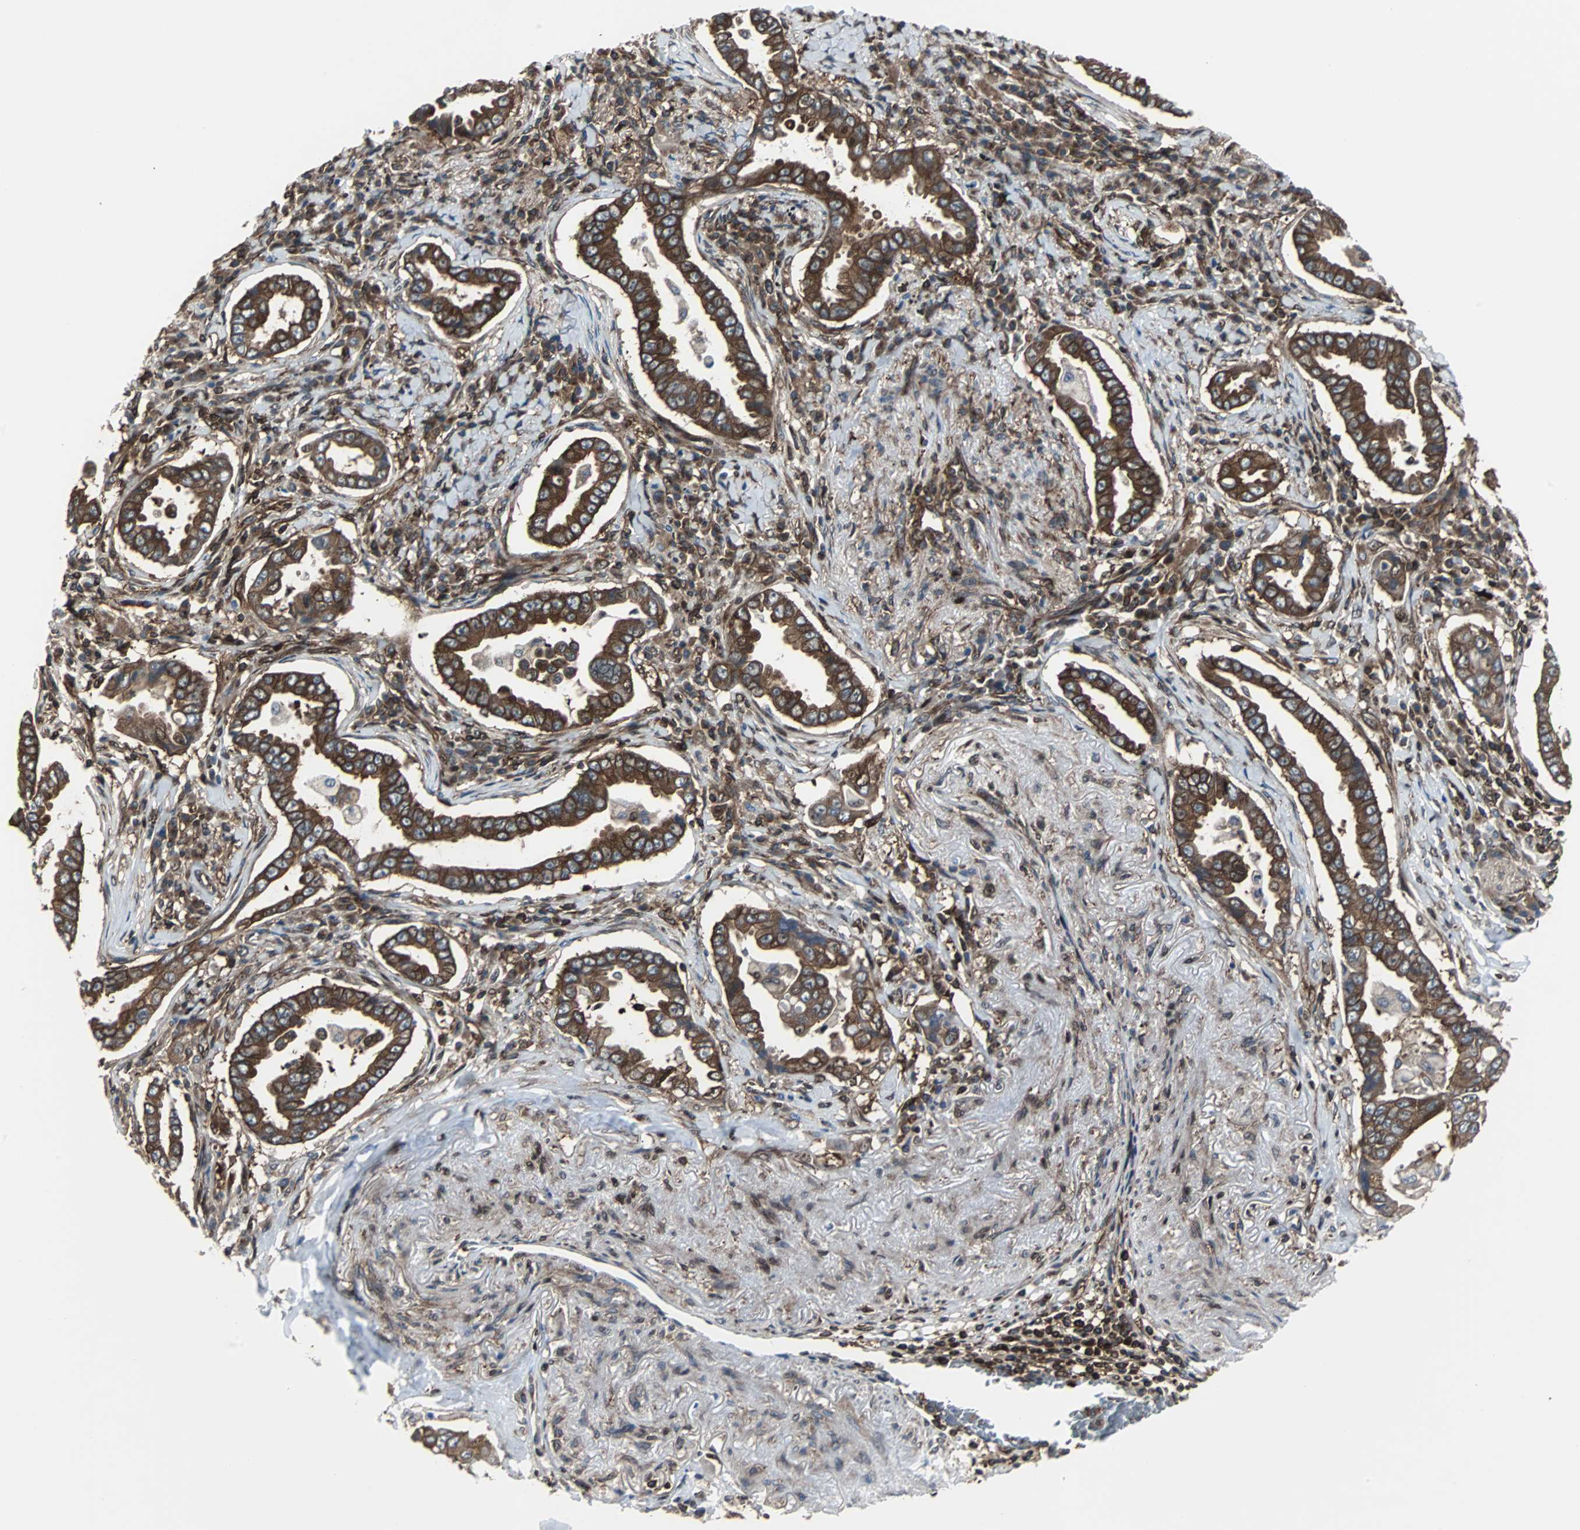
{"staining": {"intensity": "moderate", "quantity": ">75%", "location": "cytoplasmic/membranous"}, "tissue": "lung cancer", "cell_type": "Tumor cells", "image_type": "cancer", "snomed": [{"axis": "morphology", "description": "Normal tissue, NOS"}, {"axis": "morphology", "description": "Inflammation, NOS"}, {"axis": "morphology", "description": "Adenocarcinoma, NOS"}, {"axis": "topography", "description": "Lung"}], "caption": "Brown immunohistochemical staining in lung adenocarcinoma exhibits moderate cytoplasmic/membranous staining in about >75% of tumor cells. (DAB IHC with brightfield microscopy, high magnification).", "gene": "RELA", "patient": {"sex": "female", "age": 64}}